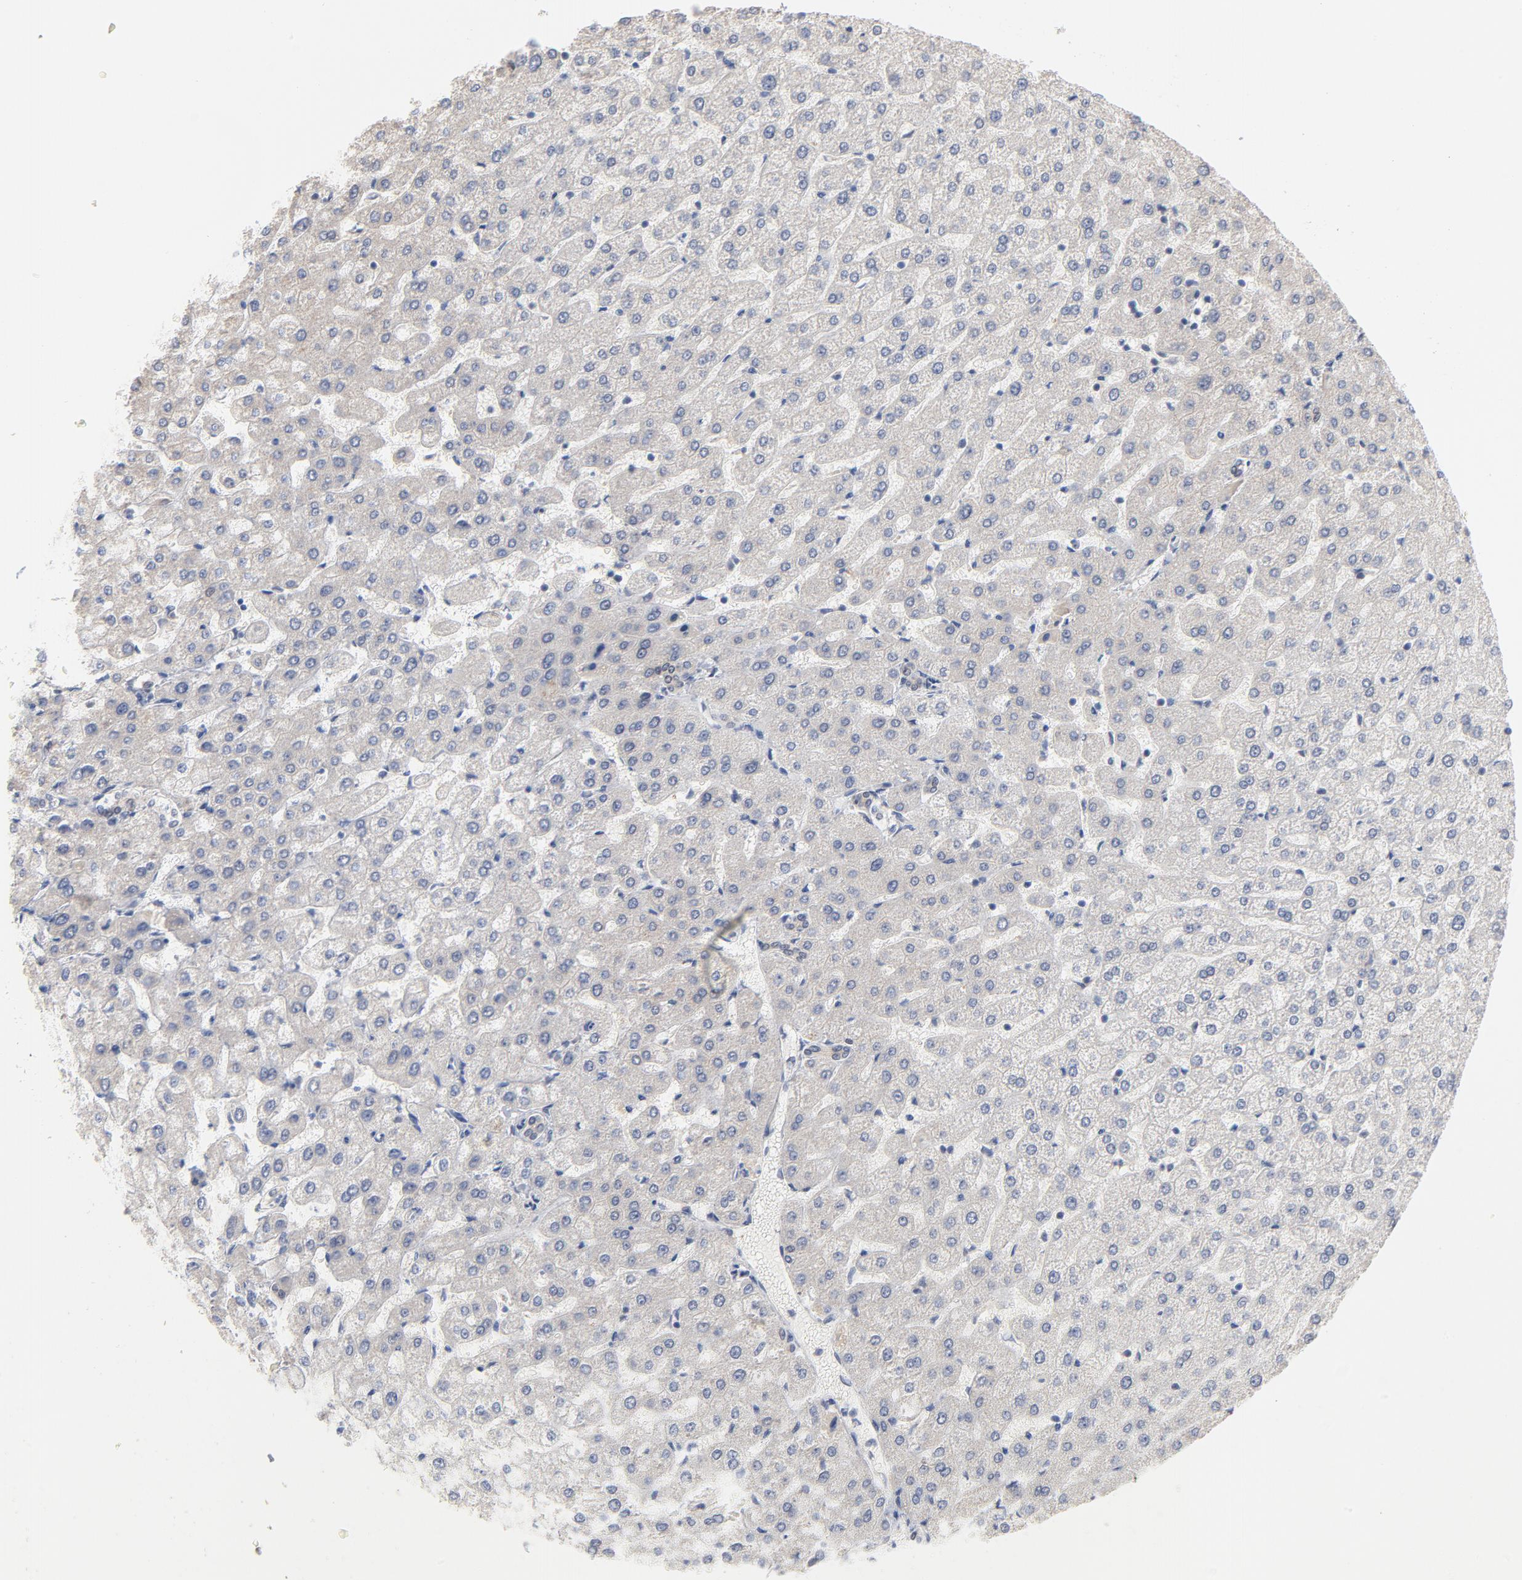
{"staining": {"intensity": "negative", "quantity": "none", "location": "none"}, "tissue": "liver", "cell_type": "Cholangiocytes", "image_type": "normal", "snomed": [{"axis": "morphology", "description": "Normal tissue, NOS"}, {"axis": "morphology", "description": "Fibrosis, NOS"}, {"axis": "topography", "description": "Liver"}], "caption": "Image shows no significant protein staining in cholangiocytes of unremarkable liver.", "gene": "UBL4A", "patient": {"sex": "female", "age": 29}}